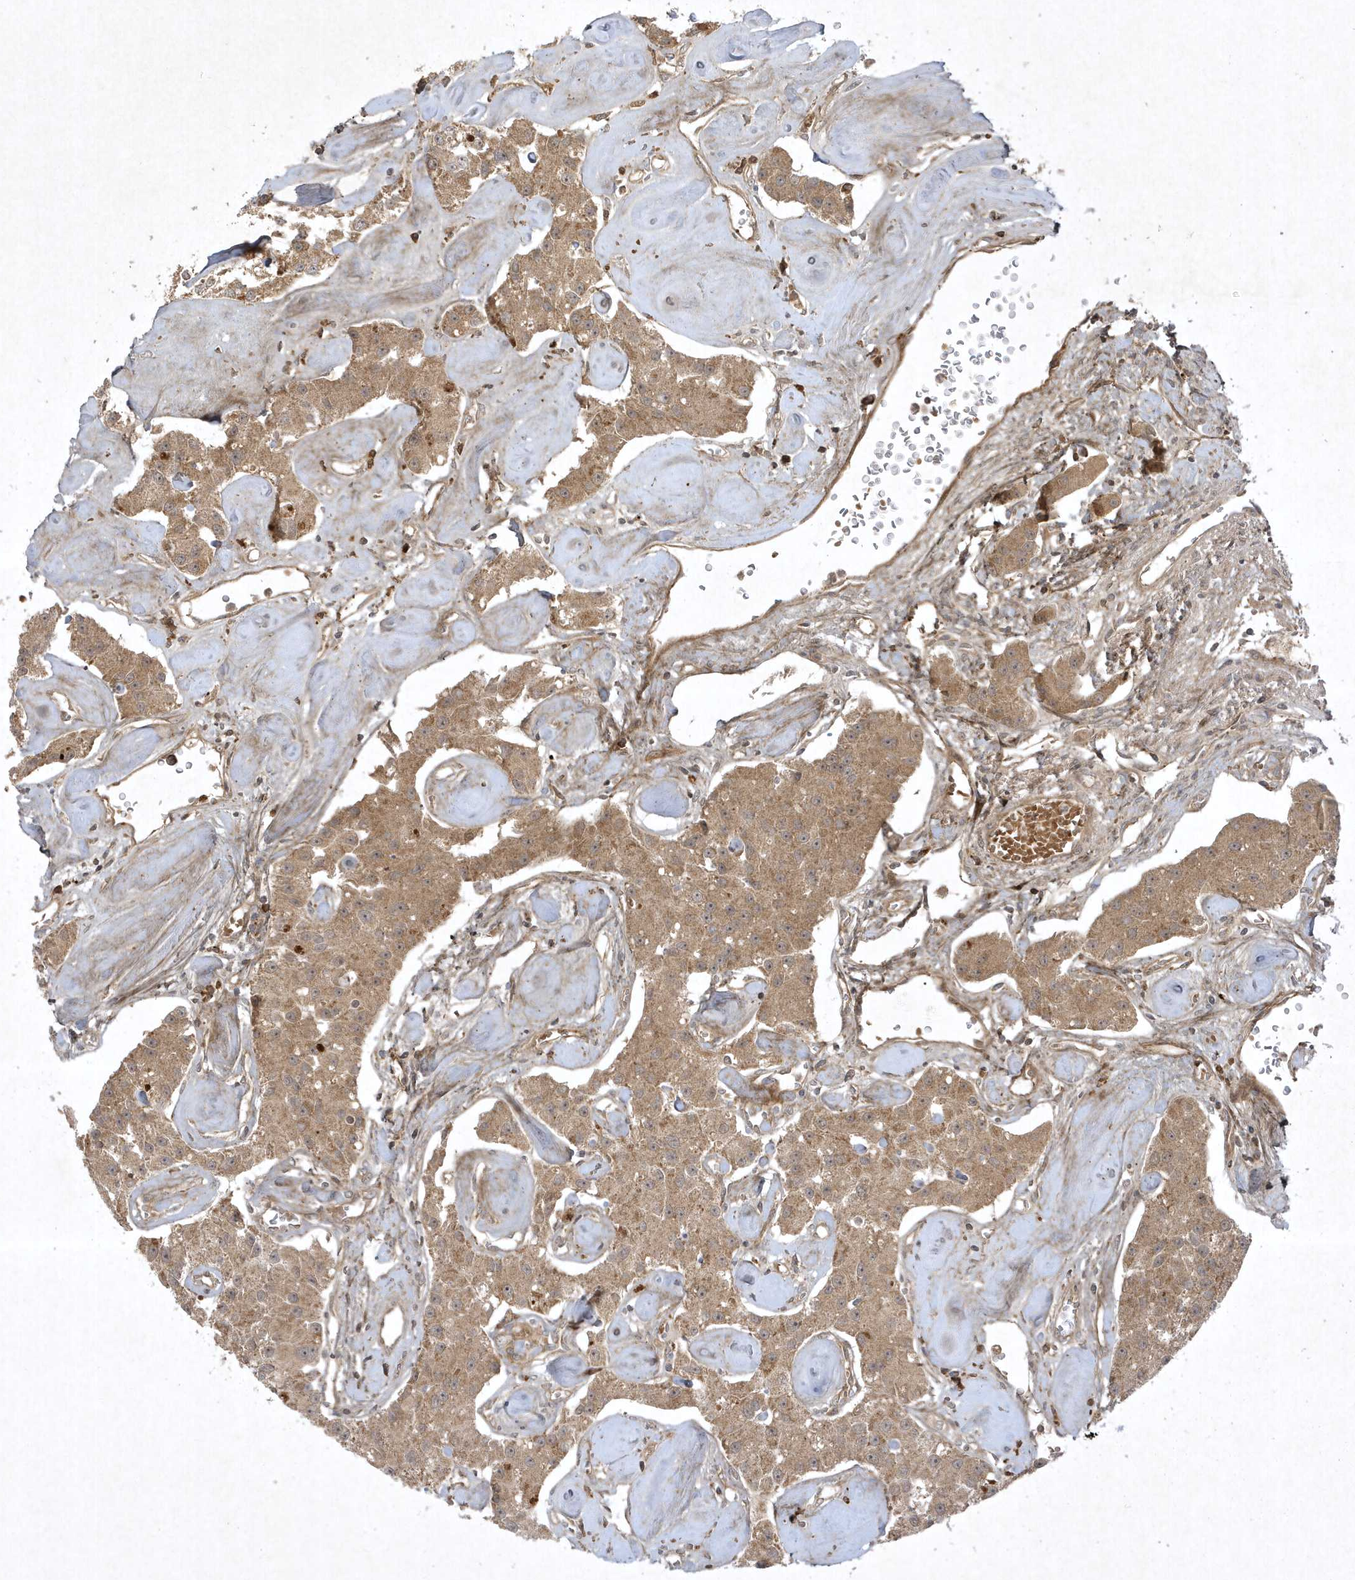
{"staining": {"intensity": "moderate", "quantity": ">75%", "location": "cytoplasmic/membranous"}, "tissue": "carcinoid", "cell_type": "Tumor cells", "image_type": "cancer", "snomed": [{"axis": "morphology", "description": "Carcinoid, malignant, NOS"}, {"axis": "topography", "description": "Pancreas"}], "caption": "A micrograph showing moderate cytoplasmic/membranous staining in about >75% of tumor cells in carcinoid, as visualized by brown immunohistochemical staining.", "gene": "FAM83C", "patient": {"sex": "male", "age": 41}}